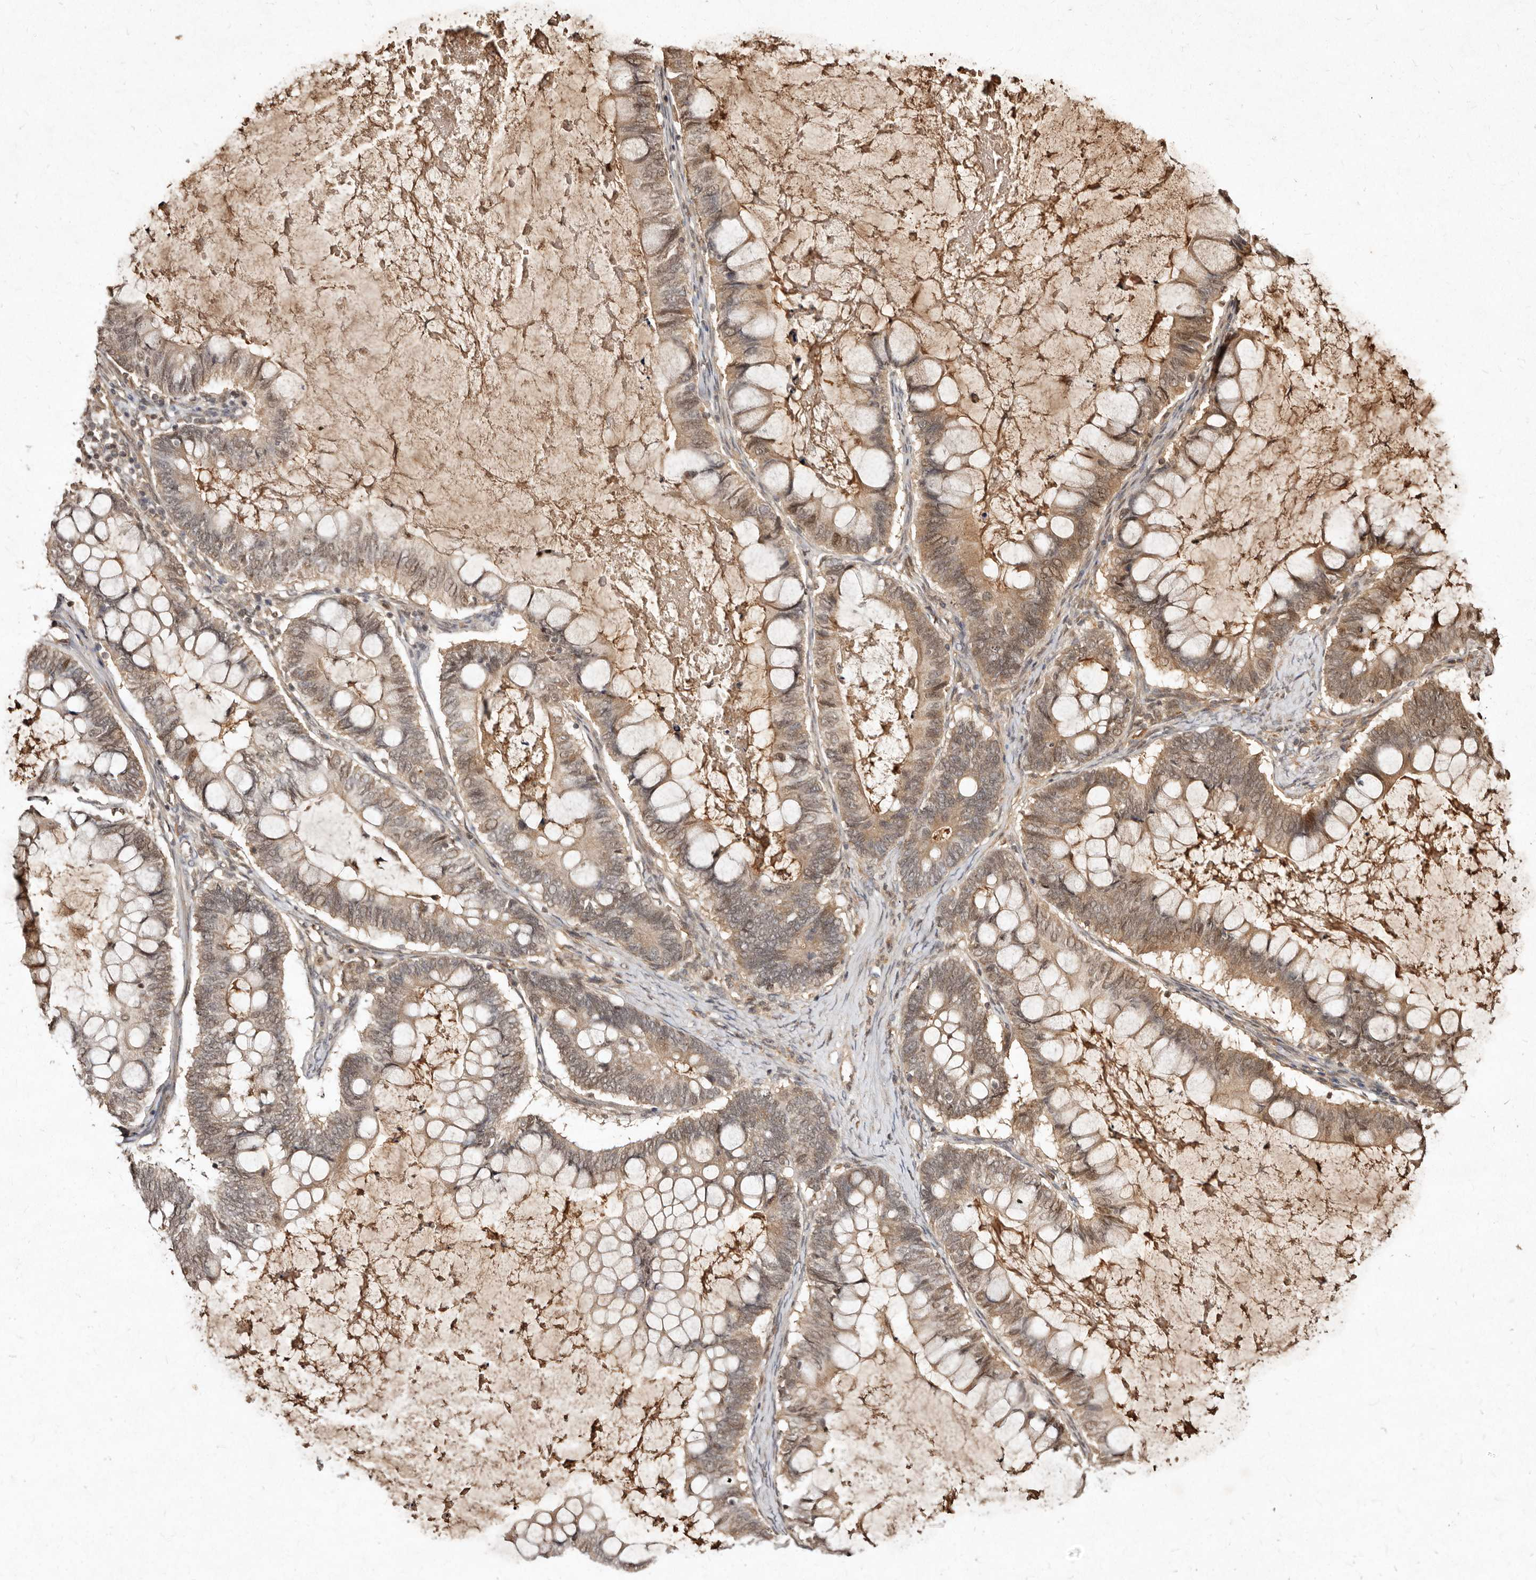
{"staining": {"intensity": "weak", "quantity": ">75%", "location": "cytoplasmic/membranous,nuclear"}, "tissue": "ovarian cancer", "cell_type": "Tumor cells", "image_type": "cancer", "snomed": [{"axis": "morphology", "description": "Cystadenocarcinoma, mucinous, NOS"}, {"axis": "topography", "description": "Ovary"}], "caption": "Mucinous cystadenocarcinoma (ovarian) stained for a protein displays weak cytoplasmic/membranous and nuclear positivity in tumor cells. (DAB IHC, brown staining for protein, blue staining for nuclei).", "gene": "LCORL", "patient": {"sex": "female", "age": 61}}